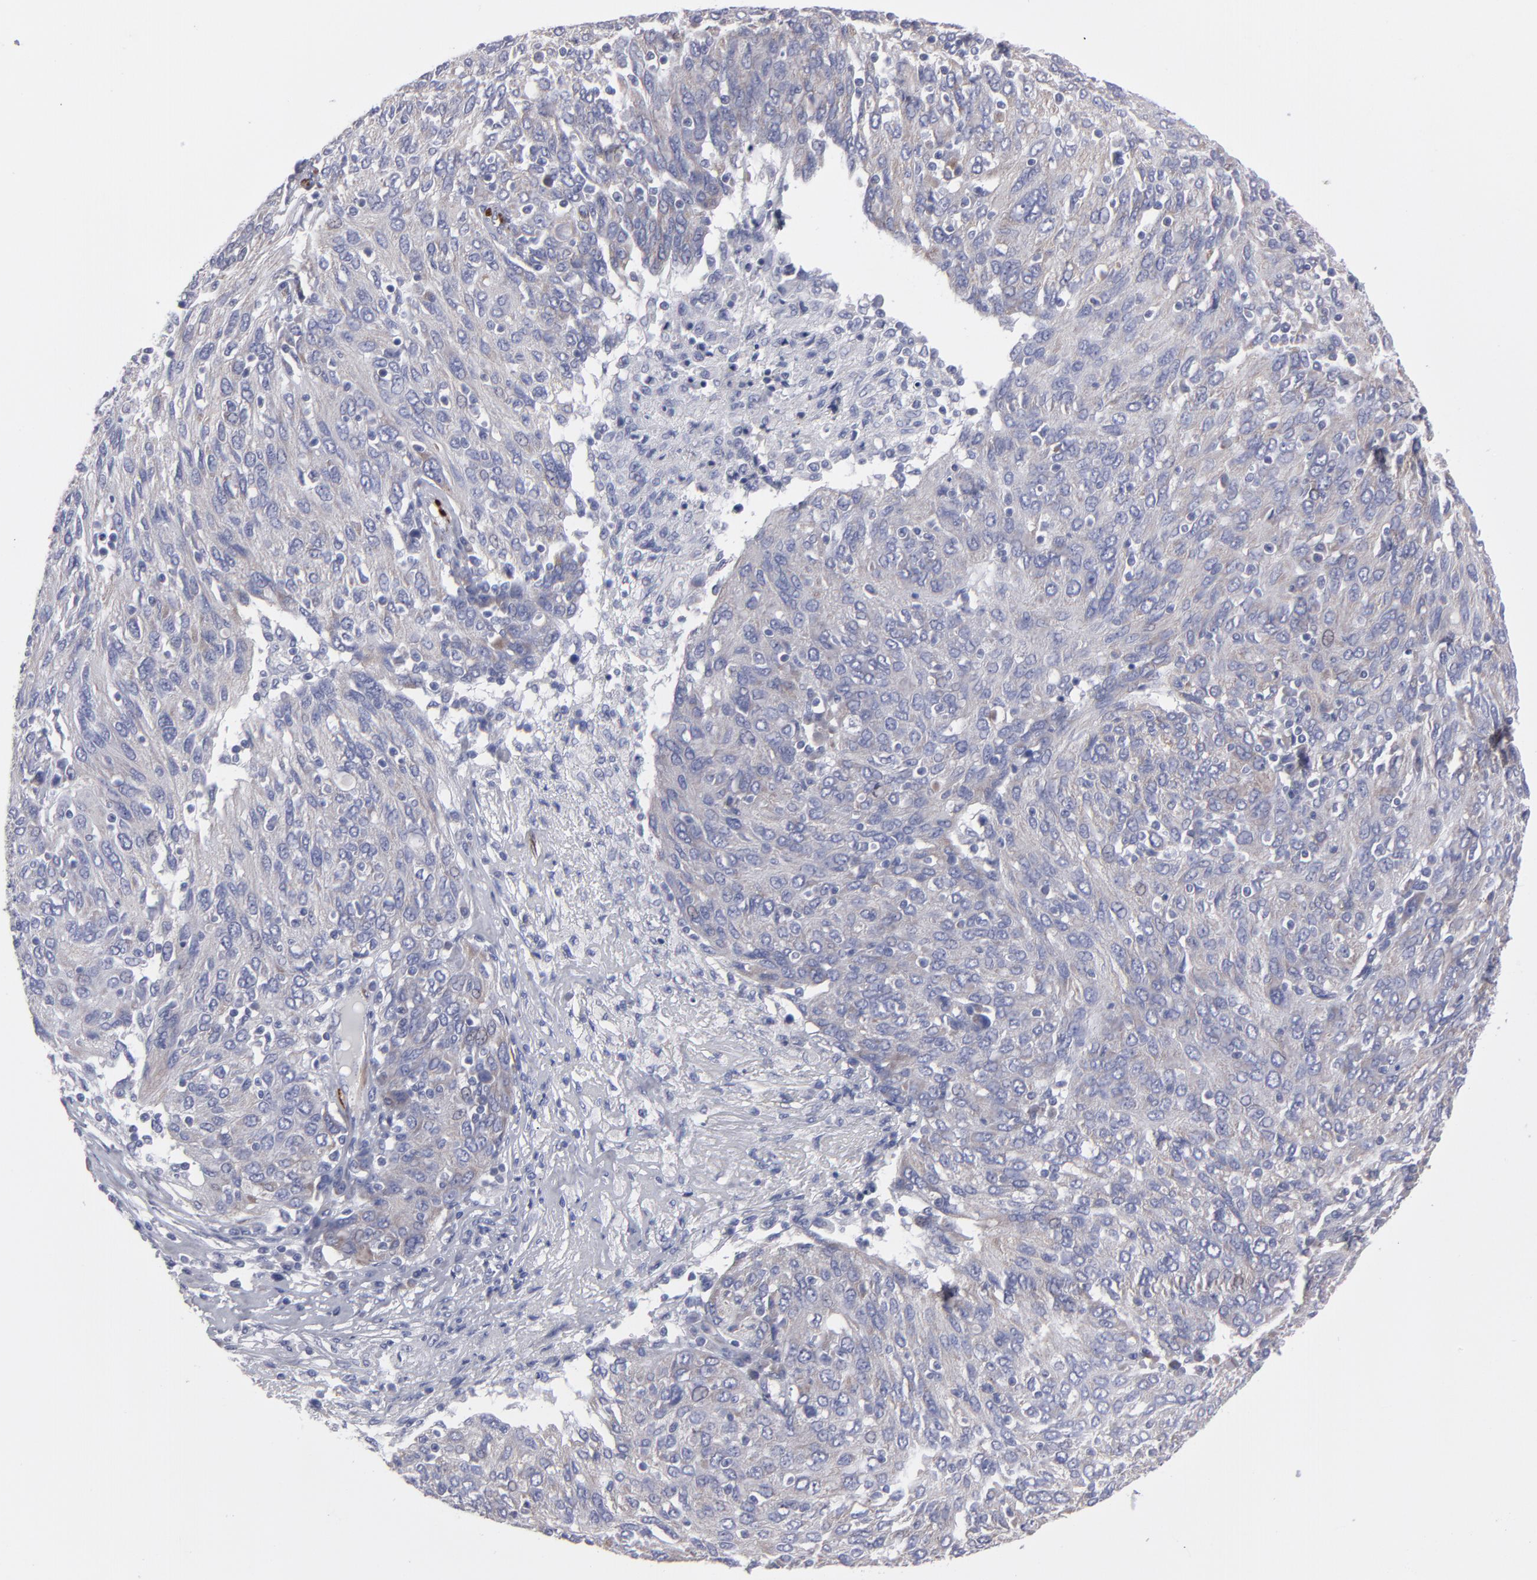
{"staining": {"intensity": "weak", "quantity": "25%-75%", "location": "cytoplasmic/membranous"}, "tissue": "ovarian cancer", "cell_type": "Tumor cells", "image_type": "cancer", "snomed": [{"axis": "morphology", "description": "Carcinoma, endometroid"}, {"axis": "topography", "description": "Ovary"}], "caption": "Immunohistochemistry (IHC) of human endometroid carcinoma (ovarian) displays low levels of weak cytoplasmic/membranous expression in approximately 25%-75% of tumor cells.", "gene": "SLMAP", "patient": {"sex": "female", "age": 50}}